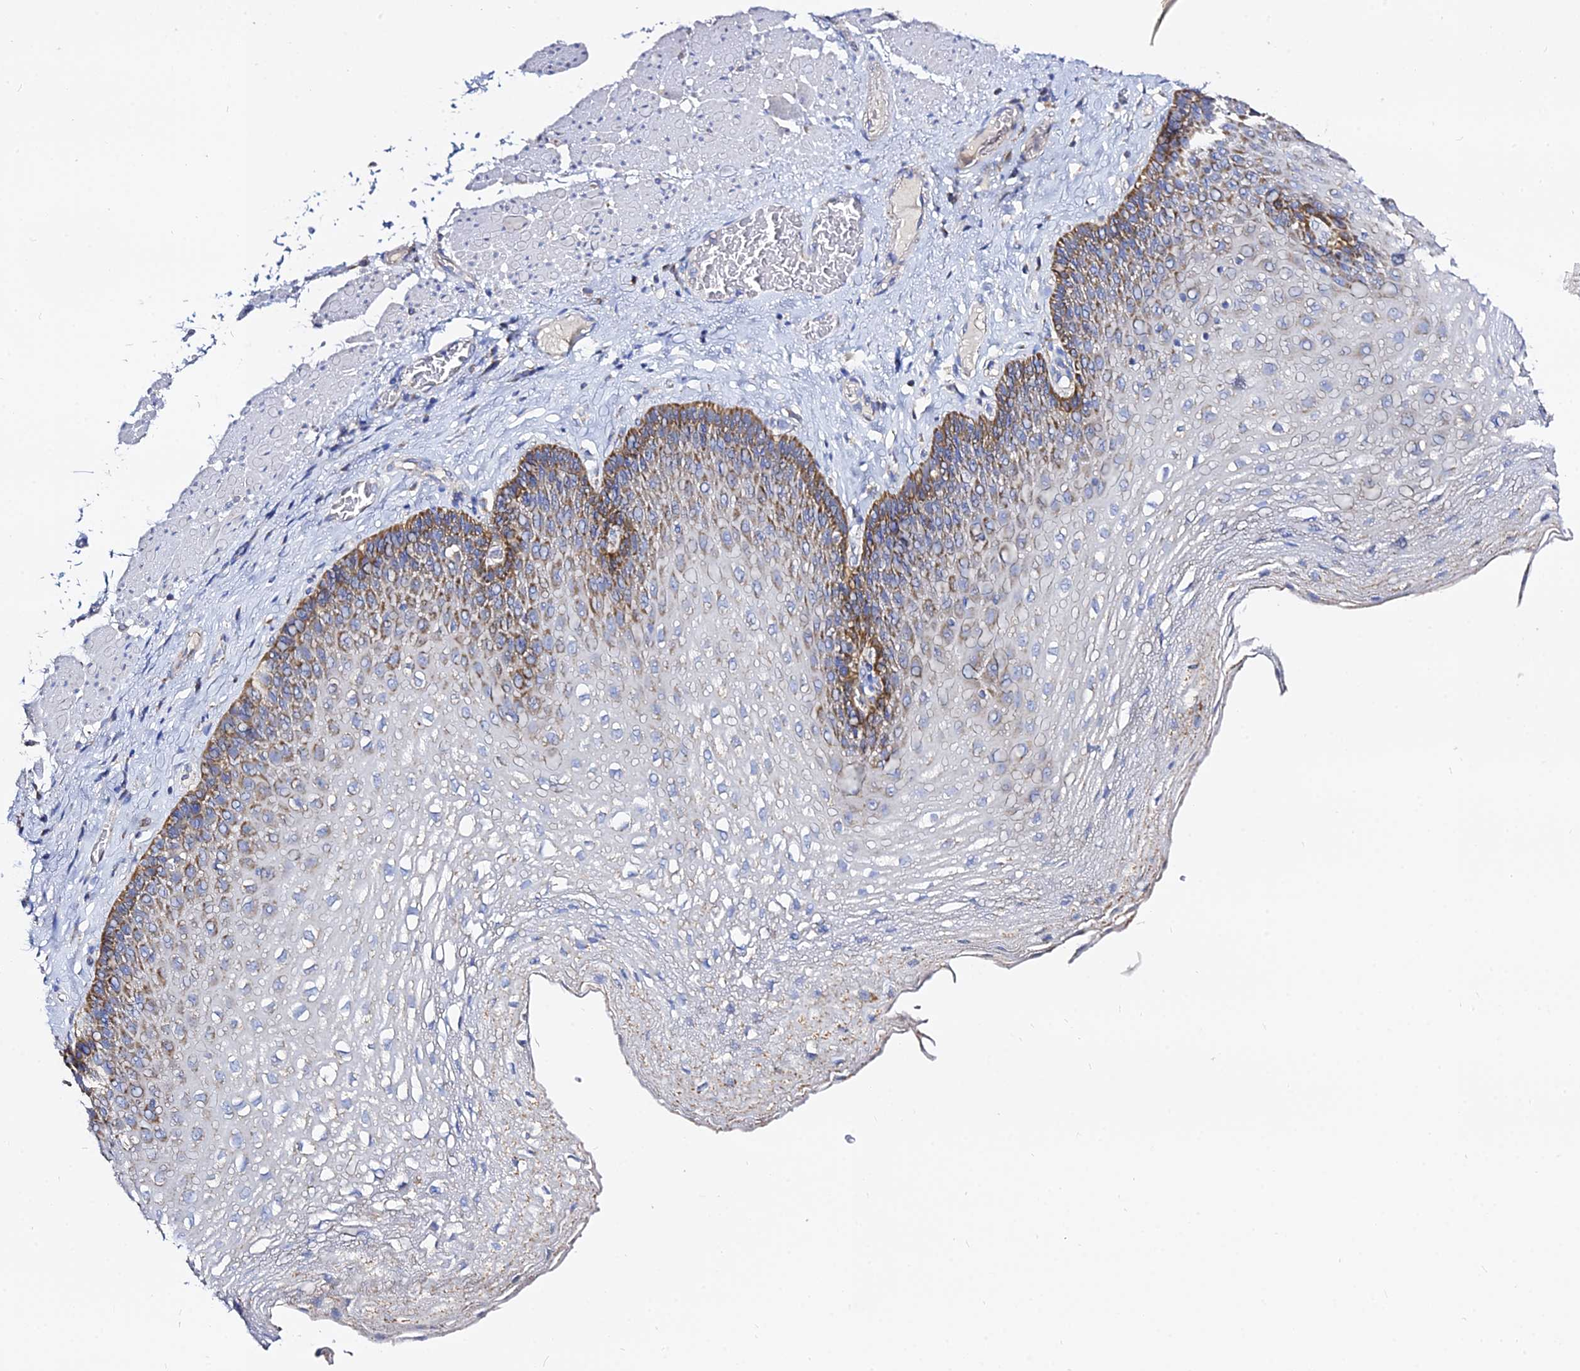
{"staining": {"intensity": "moderate", "quantity": "25%-75%", "location": "cytoplasmic/membranous"}, "tissue": "esophagus", "cell_type": "Squamous epithelial cells", "image_type": "normal", "snomed": [{"axis": "morphology", "description": "Normal tissue, NOS"}, {"axis": "topography", "description": "Esophagus"}], "caption": "Protein staining shows moderate cytoplasmic/membranous positivity in approximately 25%-75% of squamous epithelial cells in unremarkable esophagus.", "gene": "TYW5", "patient": {"sex": "female", "age": 66}}